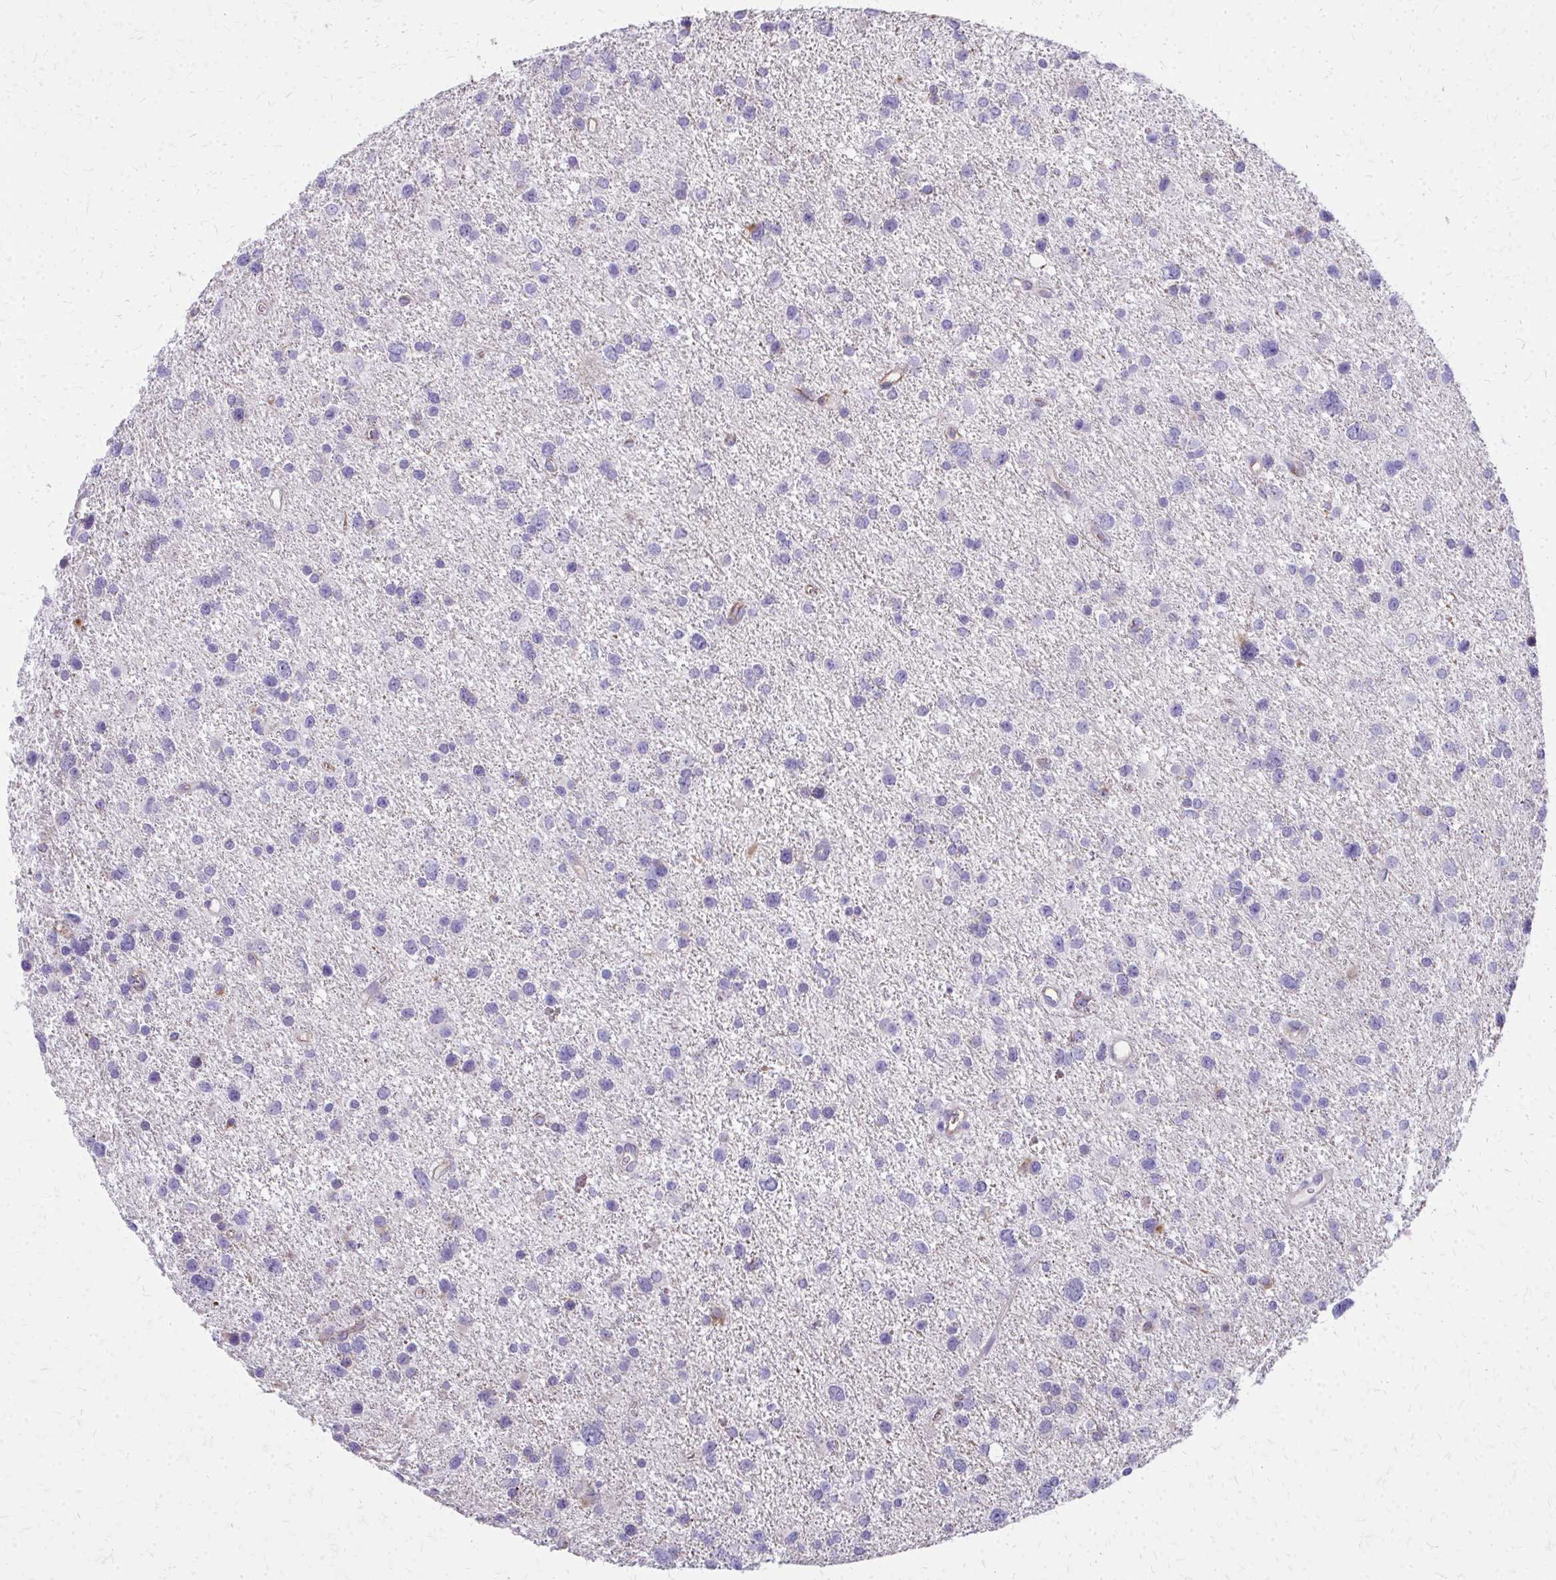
{"staining": {"intensity": "negative", "quantity": "none", "location": "none"}, "tissue": "glioma", "cell_type": "Tumor cells", "image_type": "cancer", "snomed": [{"axis": "morphology", "description": "Glioma, malignant, Low grade"}, {"axis": "topography", "description": "Brain"}], "caption": "Immunohistochemistry micrograph of neoplastic tissue: malignant low-grade glioma stained with DAB (3,3'-diaminobenzidine) shows no significant protein positivity in tumor cells.", "gene": "TPSG1", "patient": {"sex": "female", "age": 55}}